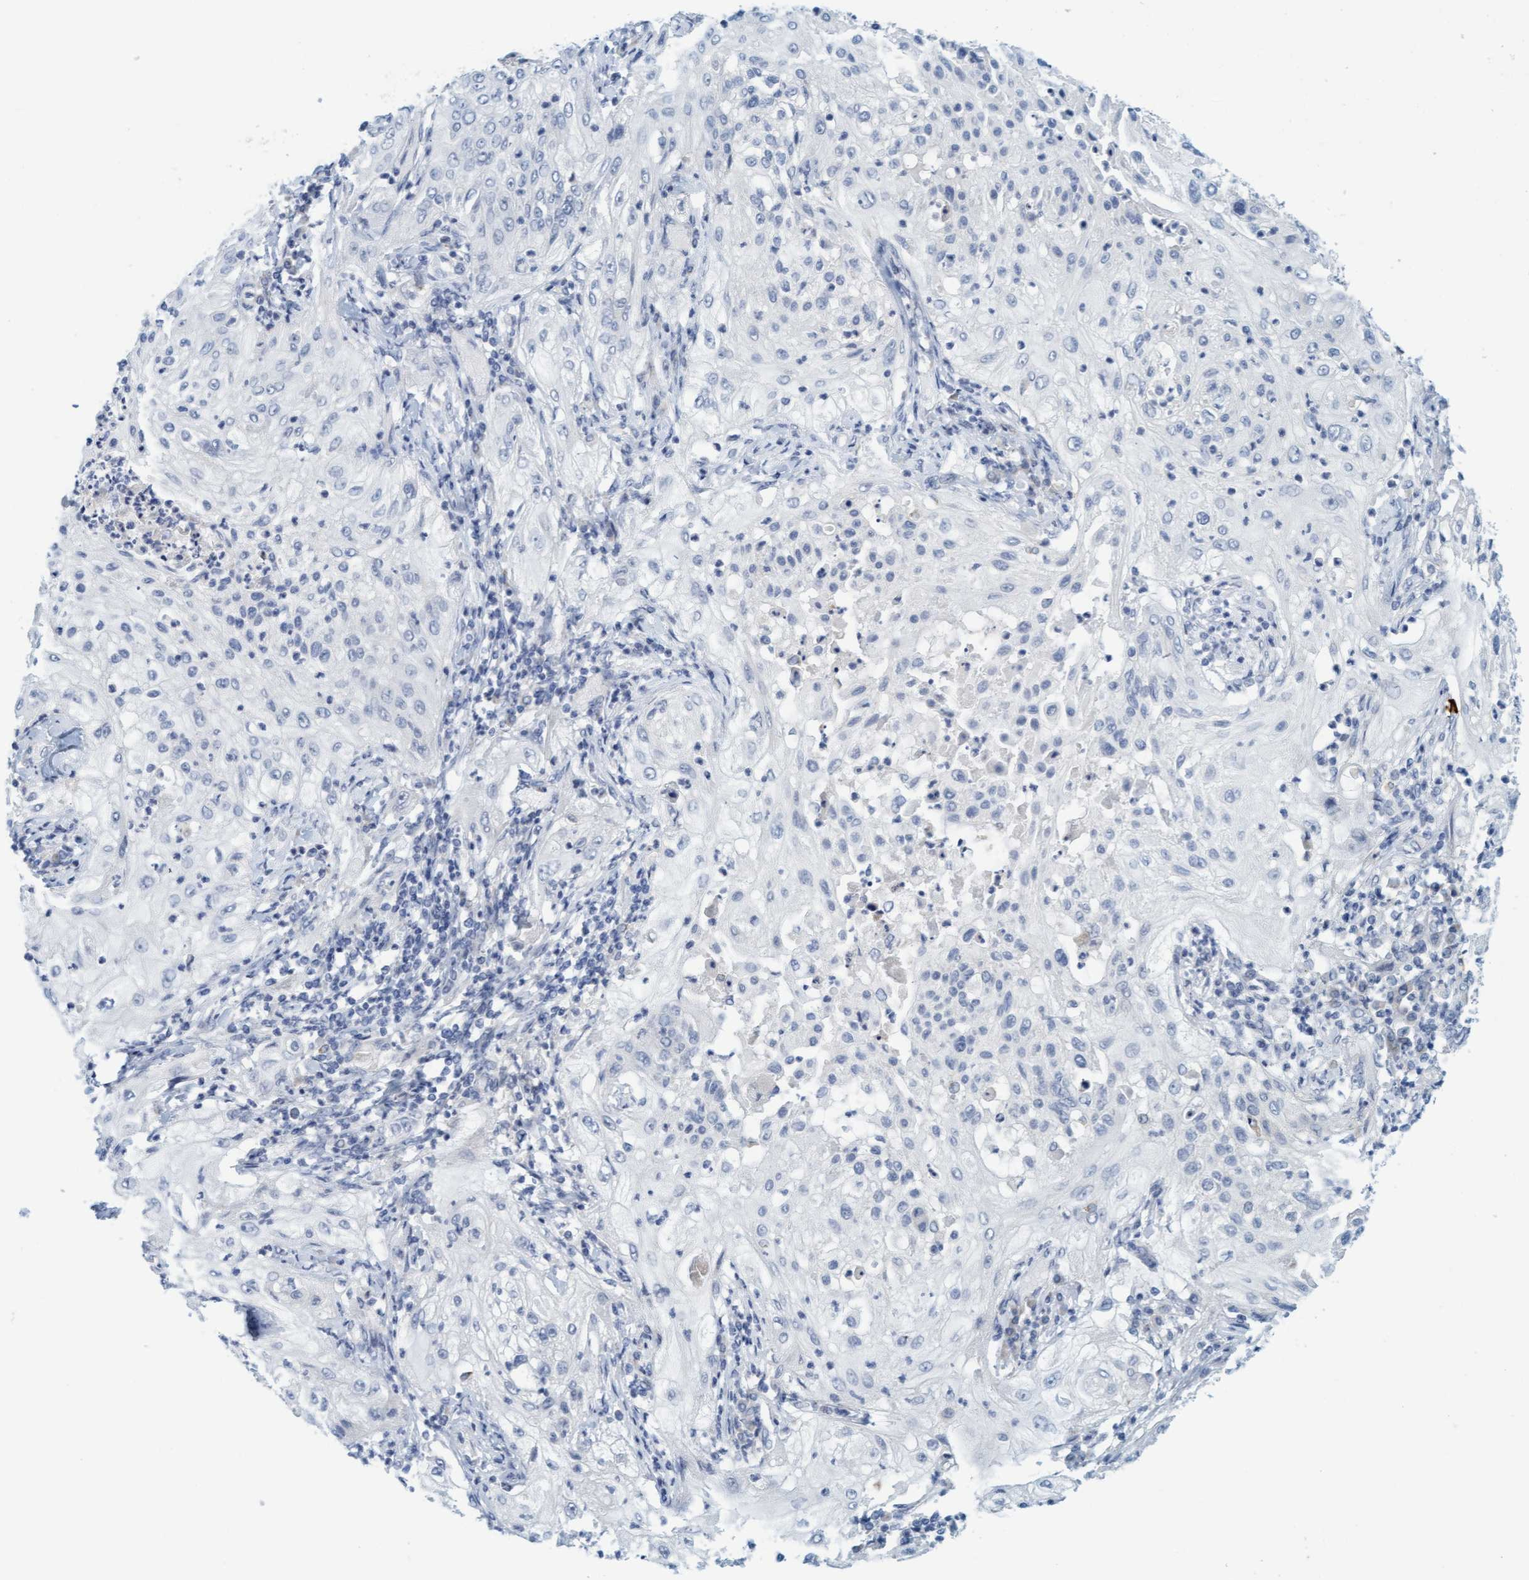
{"staining": {"intensity": "negative", "quantity": "none", "location": "none"}, "tissue": "lung cancer", "cell_type": "Tumor cells", "image_type": "cancer", "snomed": [{"axis": "morphology", "description": "Inflammation, NOS"}, {"axis": "morphology", "description": "Squamous cell carcinoma, NOS"}, {"axis": "topography", "description": "Lymph node"}, {"axis": "topography", "description": "Soft tissue"}, {"axis": "topography", "description": "Lung"}], "caption": "There is no significant staining in tumor cells of lung squamous cell carcinoma.", "gene": "CPA3", "patient": {"sex": "male", "age": 66}}